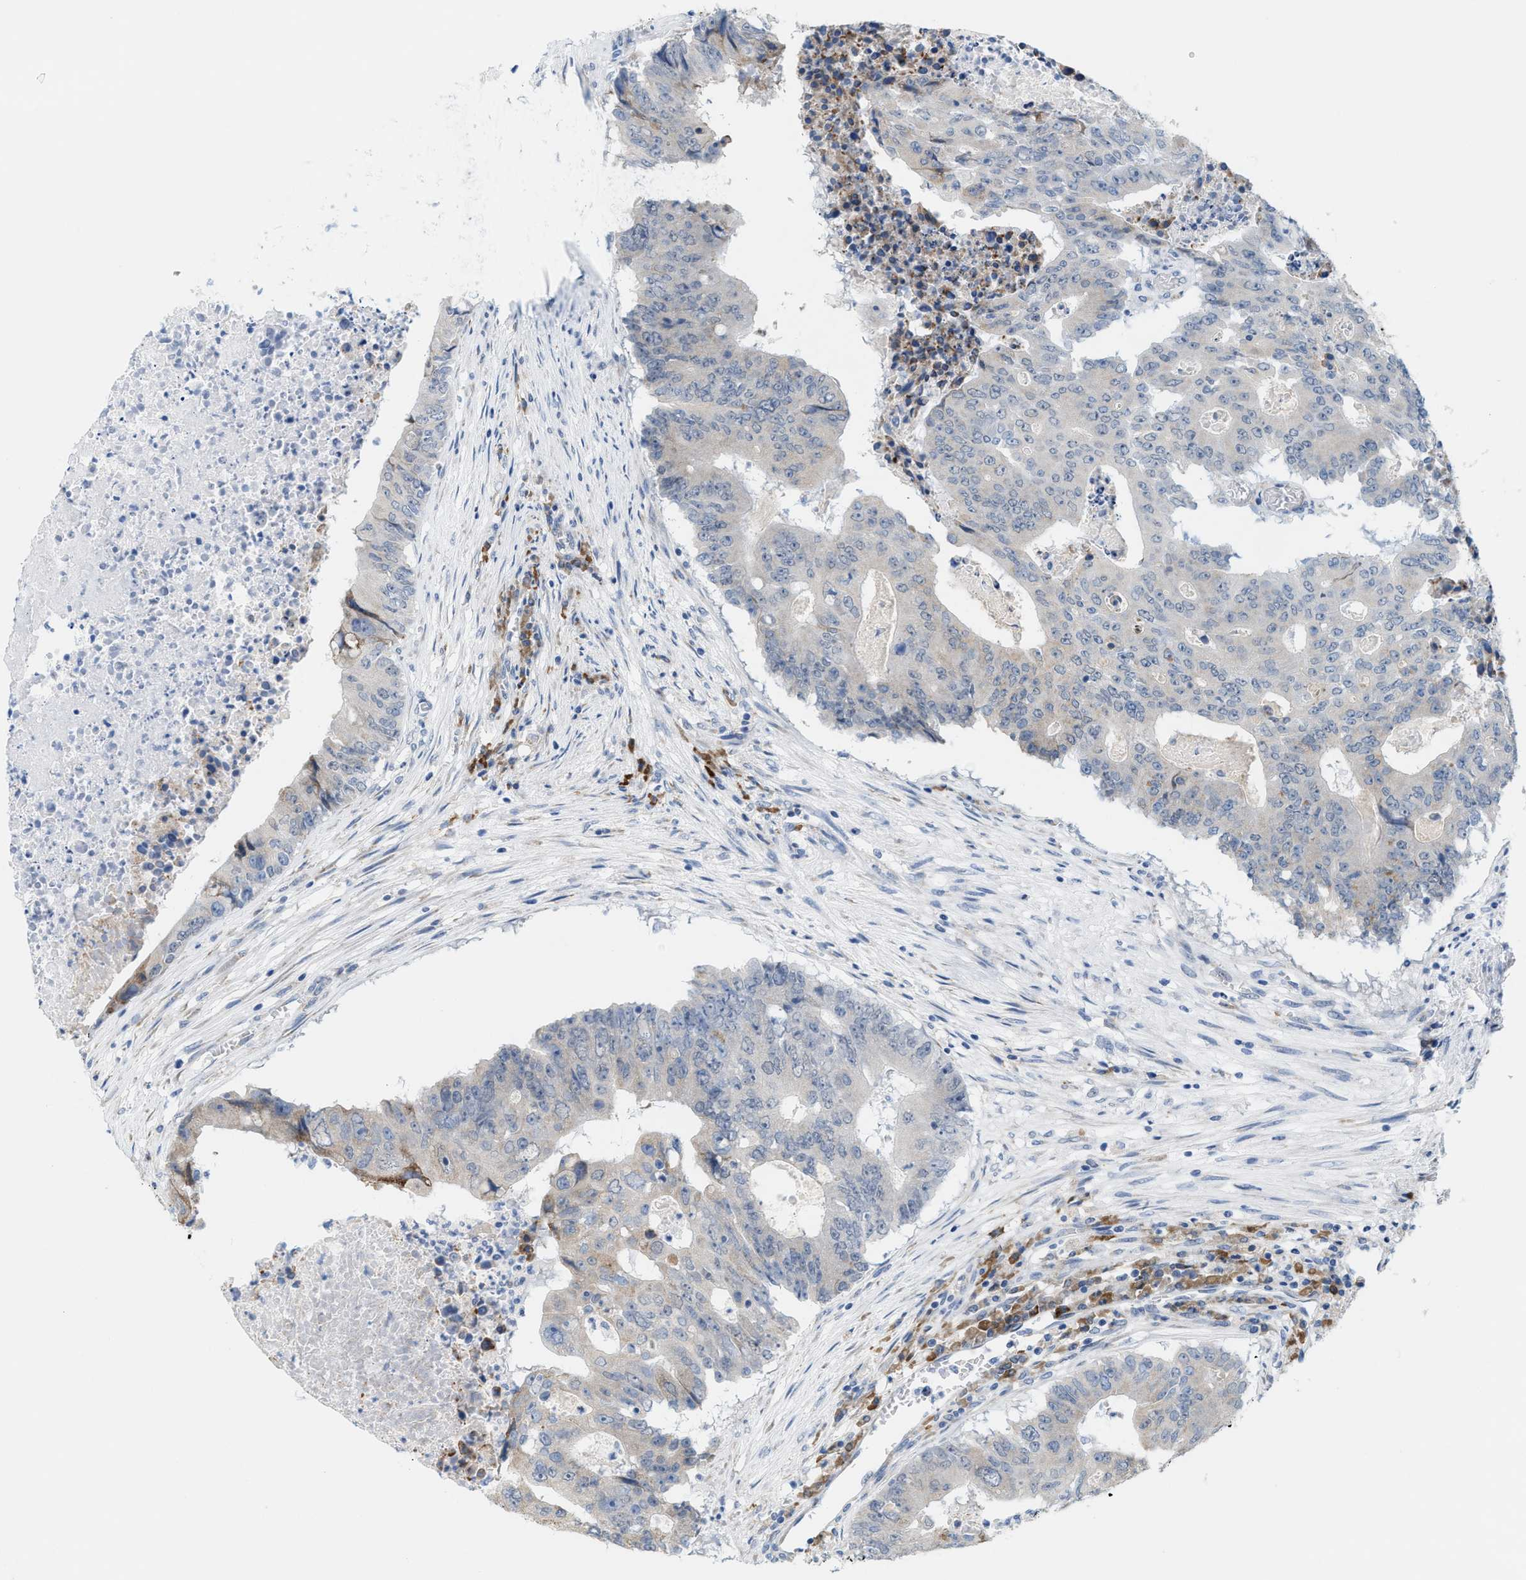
{"staining": {"intensity": "negative", "quantity": "none", "location": "none"}, "tissue": "colorectal cancer", "cell_type": "Tumor cells", "image_type": "cancer", "snomed": [{"axis": "morphology", "description": "Adenocarcinoma, NOS"}, {"axis": "topography", "description": "Colon"}], "caption": "Image shows no significant protein expression in tumor cells of adenocarcinoma (colorectal).", "gene": "KIFC3", "patient": {"sex": "male", "age": 87}}